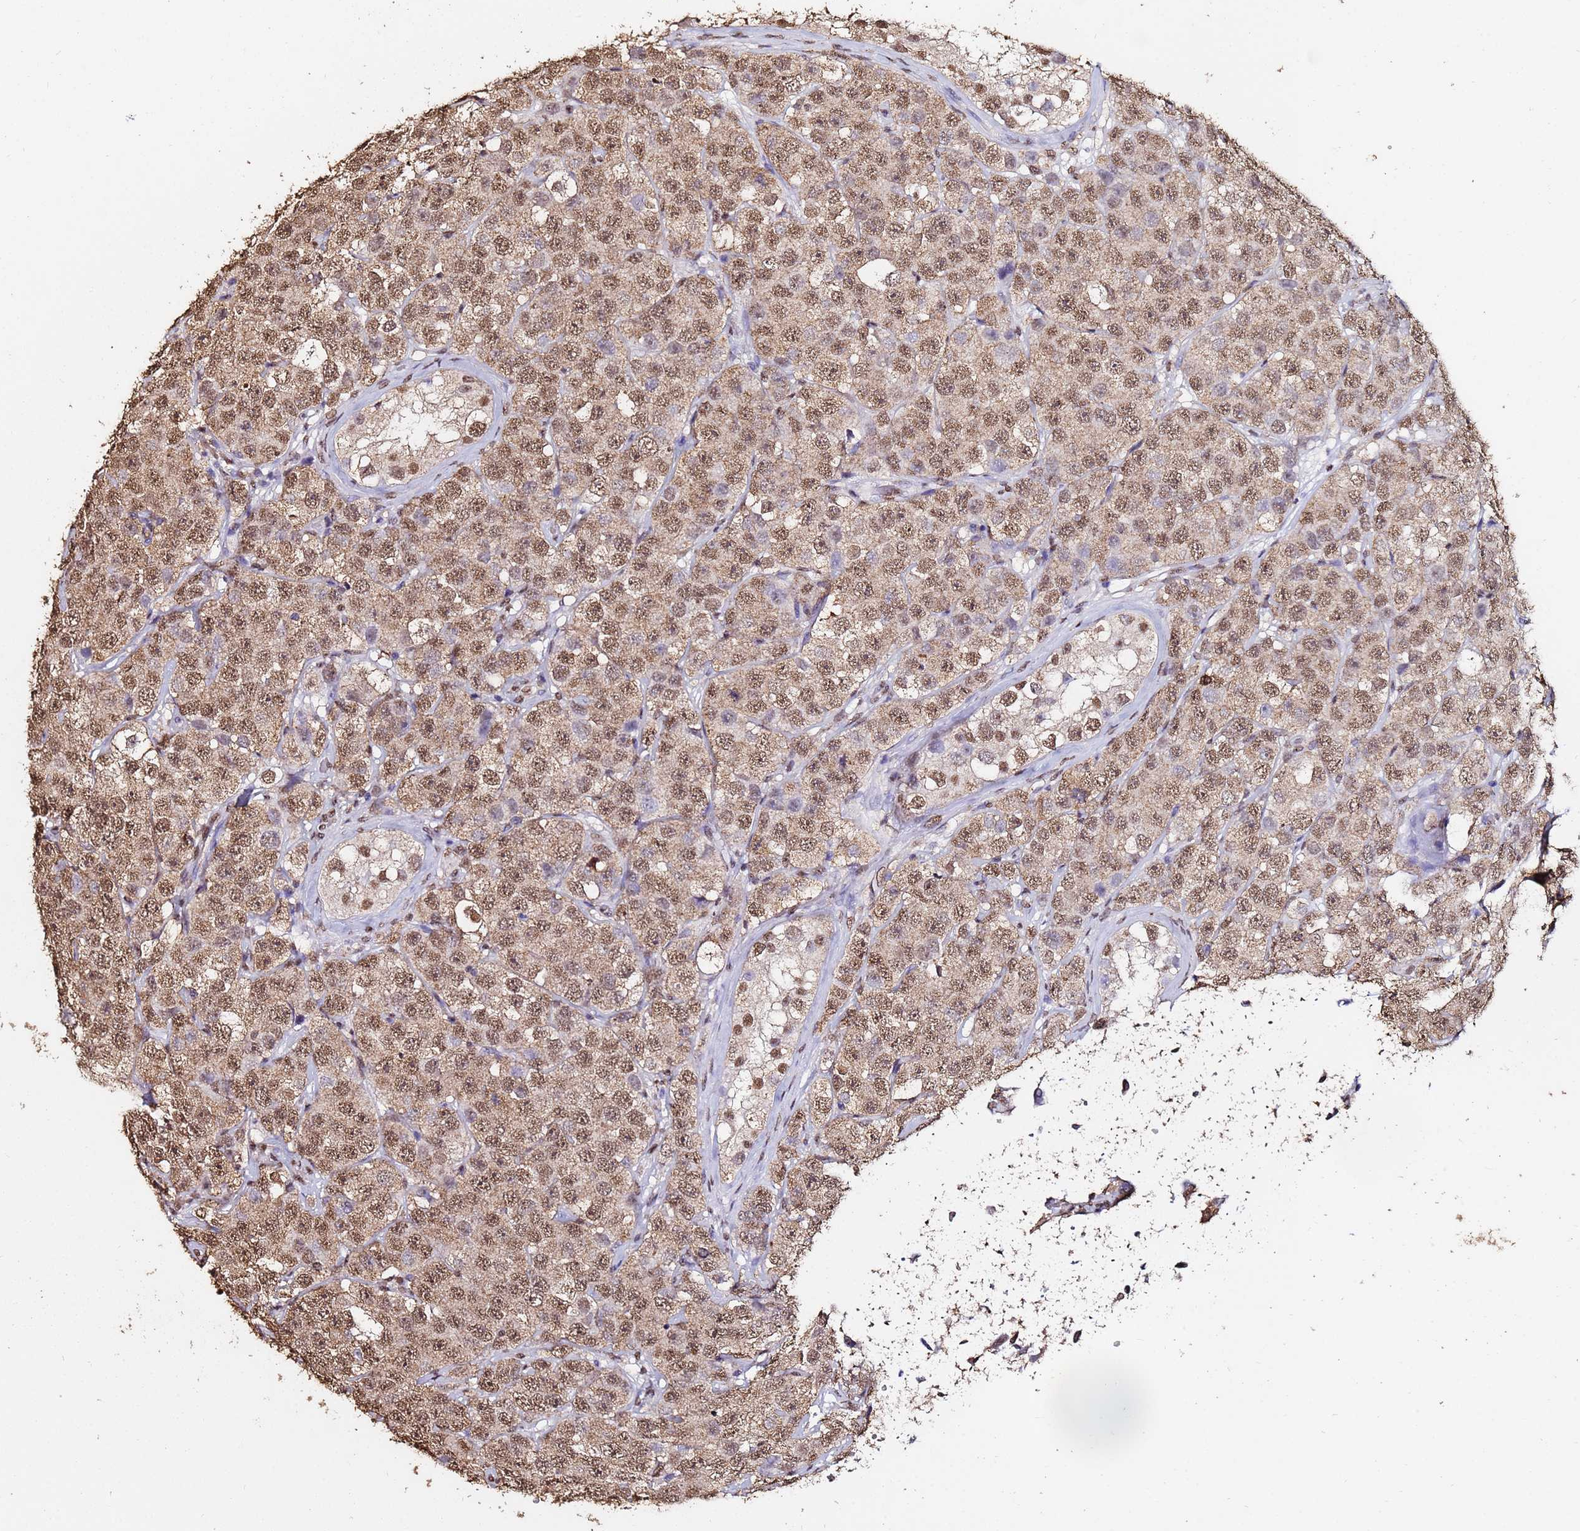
{"staining": {"intensity": "moderate", "quantity": ">75%", "location": "cytoplasmic/membranous,nuclear"}, "tissue": "testis cancer", "cell_type": "Tumor cells", "image_type": "cancer", "snomed": [{"axis": "morphology", "description": "Seminoma, NOS"}, {"axis": "topography", "description": "Testis"}], "caption": "There is medium levels of moderate cytoplasmic/membranous and nuclear positivity in tumor cells of testis seminoma, as demonstrated by immunohistochemical staining (brown color).", "gene": "TRIP6", "patient": {"sex": "male", "age": 28}}